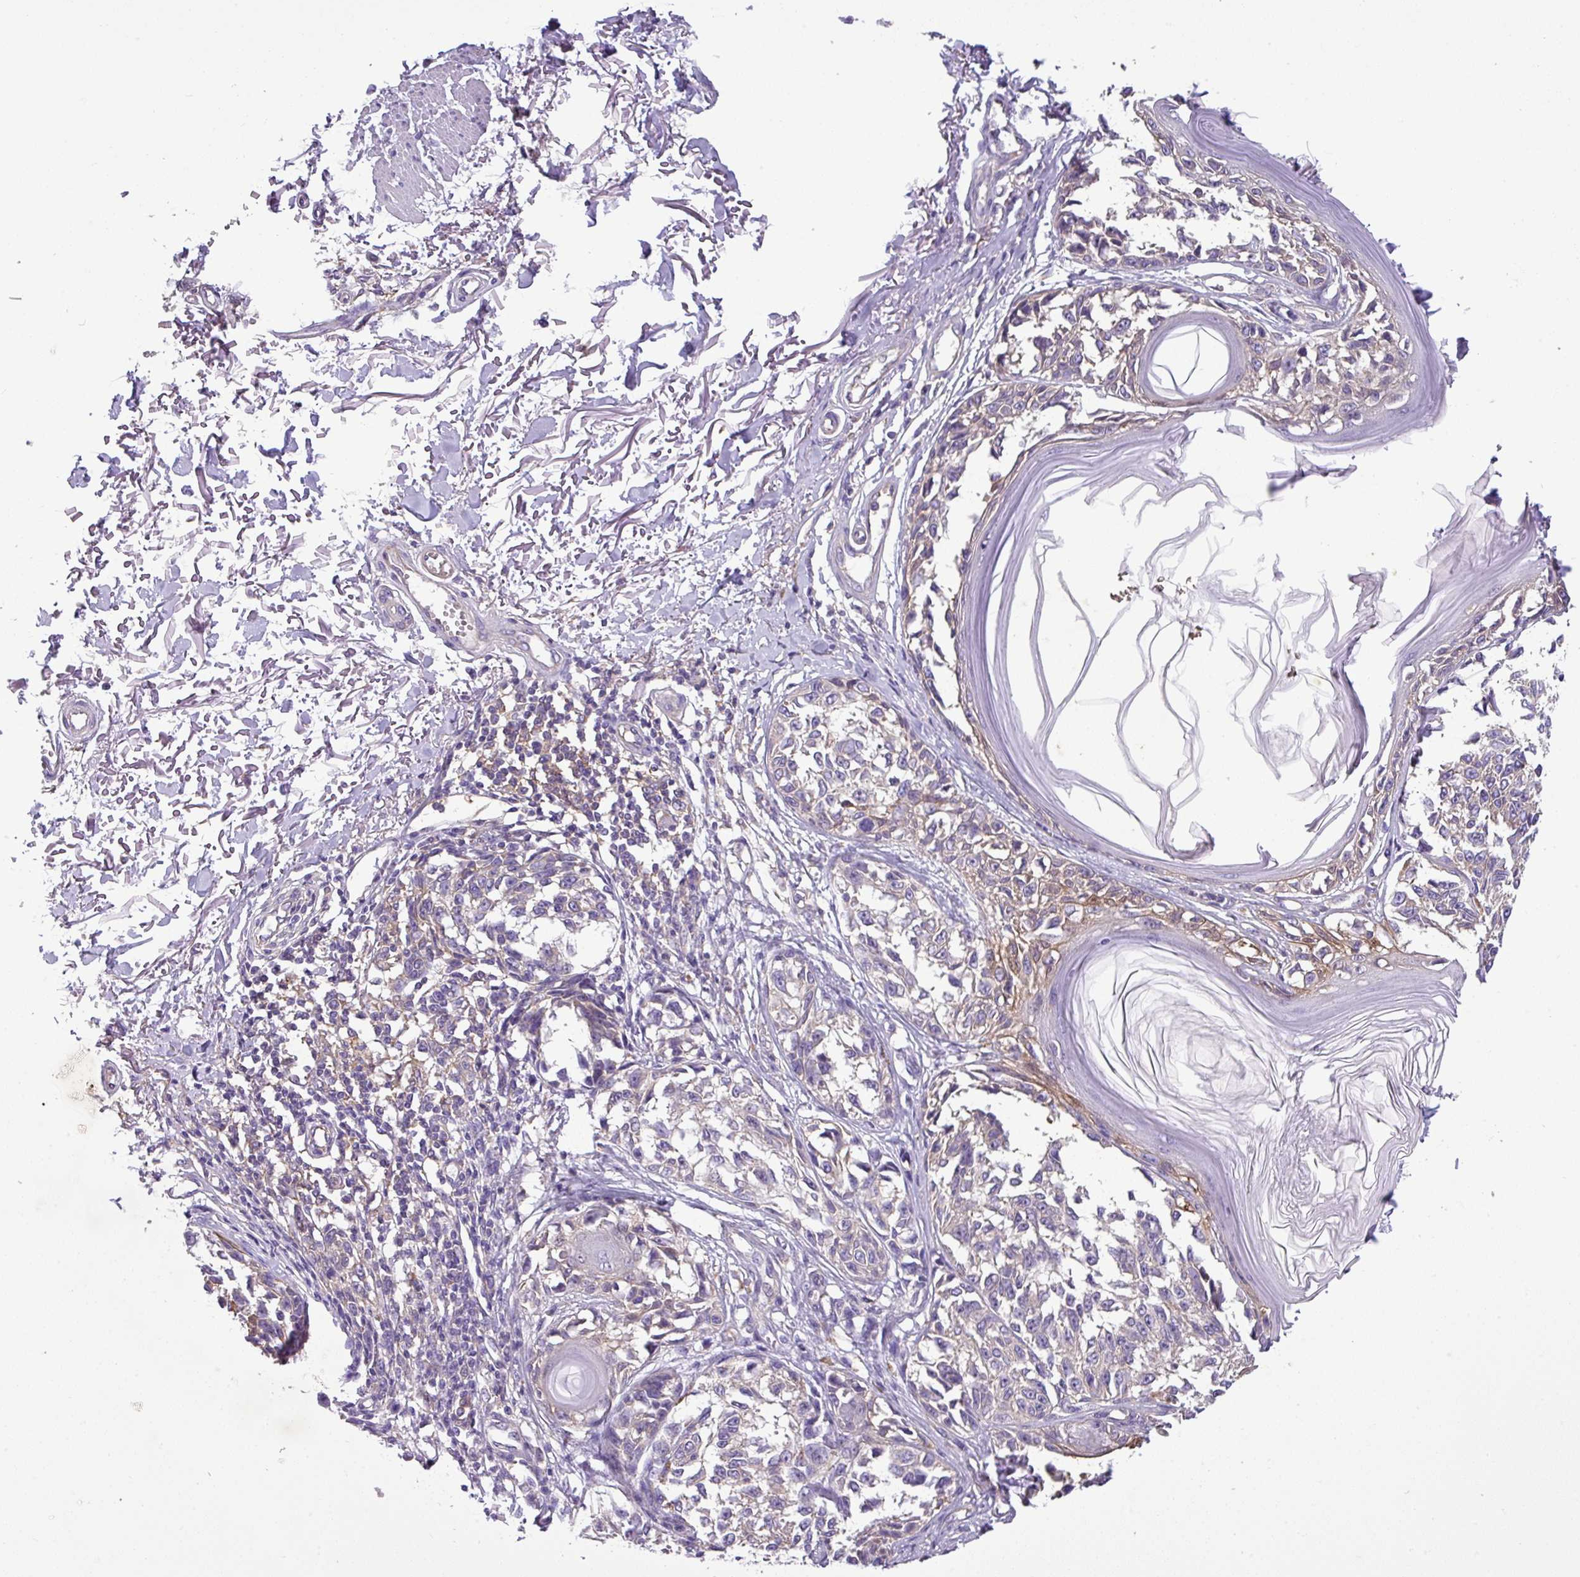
{"staining": {"intensity": "negative", "quantity": "none", "location": "none"}, "tissue": "melanoma", "cell_type": "Tumor cells", "image_type": "cancer", "snomed": [{"axis": "morphology", "description": "Malignant melanoma, NOS"}, {"axis": "topography", "description": "Skin"}], "caption": "The photomicrograph shows no staining of tumor cells in malignant melanoma. (DAB IHC, high magnification).", "gene": "SLC23A2", "patient": {"sex": "male", "age": 73}}